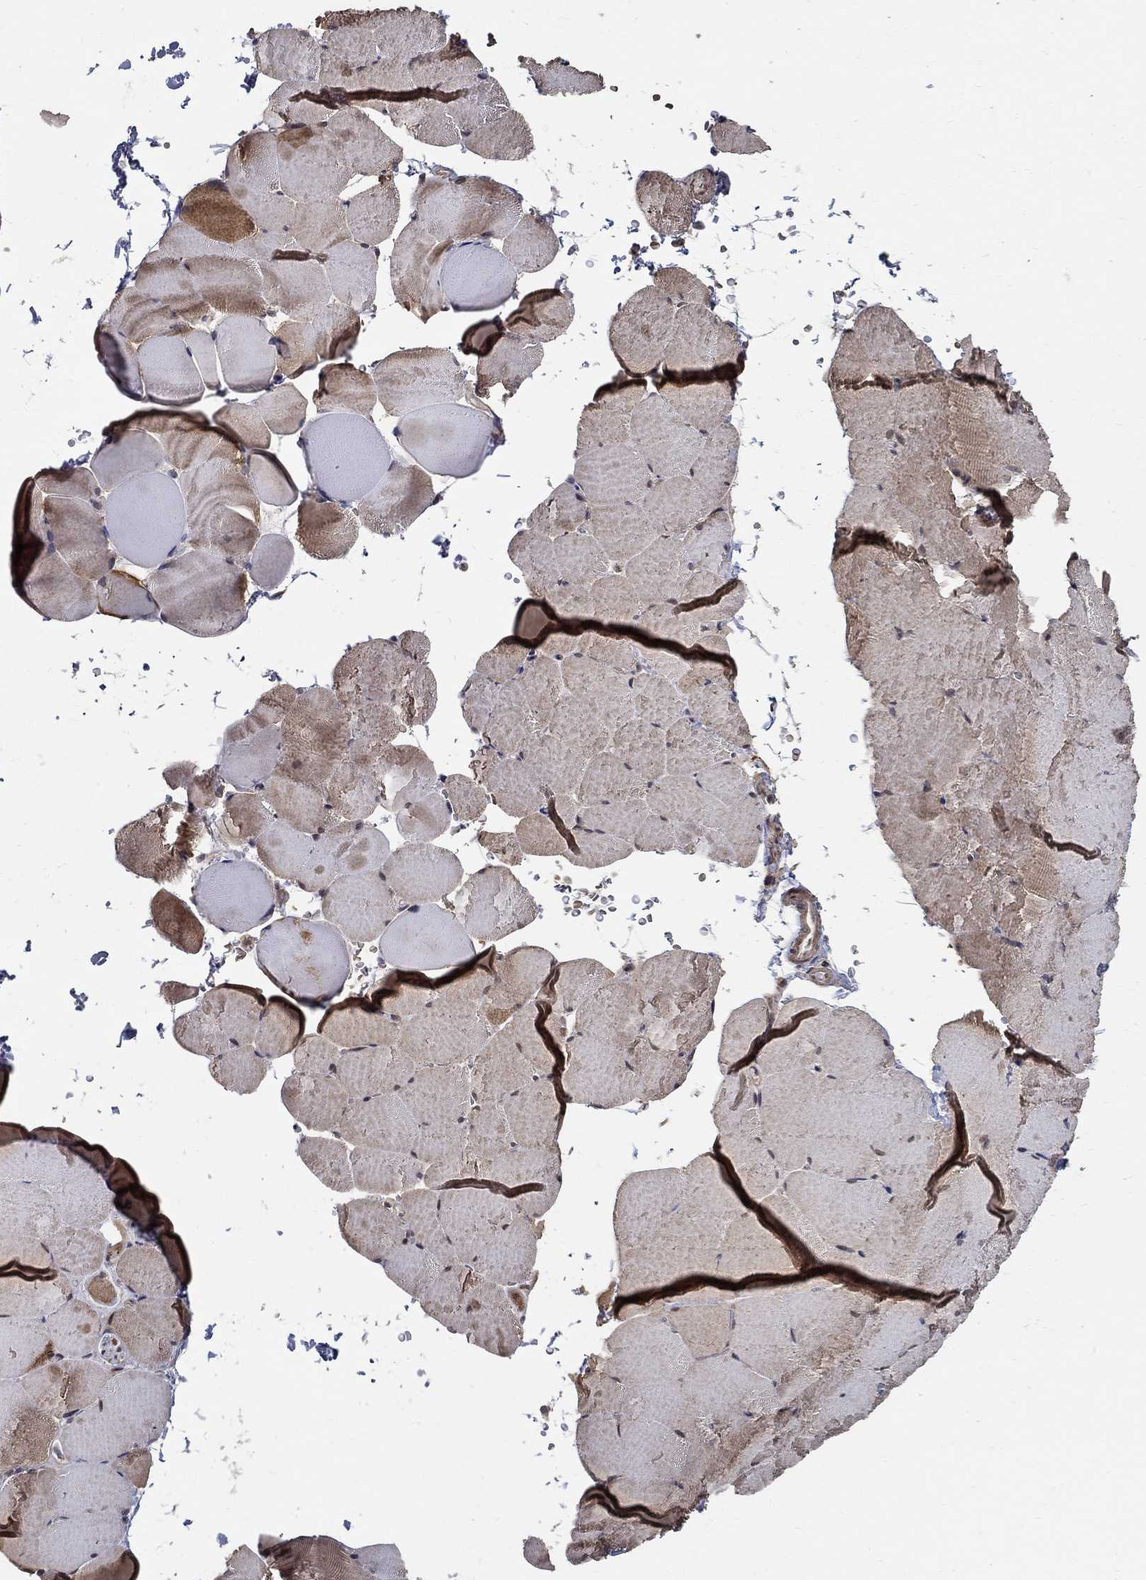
{"staining": {"intensity": "weak", "quantity": "25%-75%", "location": "cytoplasmic/membranous"}, "tissue": "skeletal muscle", "cell_type": "Myocytes", "image_type": "normal", "snomed": [{"axis": "morphology", "description": "Normal tissue, NOS"}, {"axis": "topography", "description": "Skeletal muscle"}], "caption": "Immunohistochemistry (IHC) (DAB (3,3'-diaminobenzidine)) staining of benign skeletal muscle reveals weak cytoplasmic/membranous protein expression in about 25%-75% of myocytes. The protein is shown in brown color, while the nuclei are stained blue.", "gene": "ZNF594", "patient": {"sex": "female", "age": 37}}